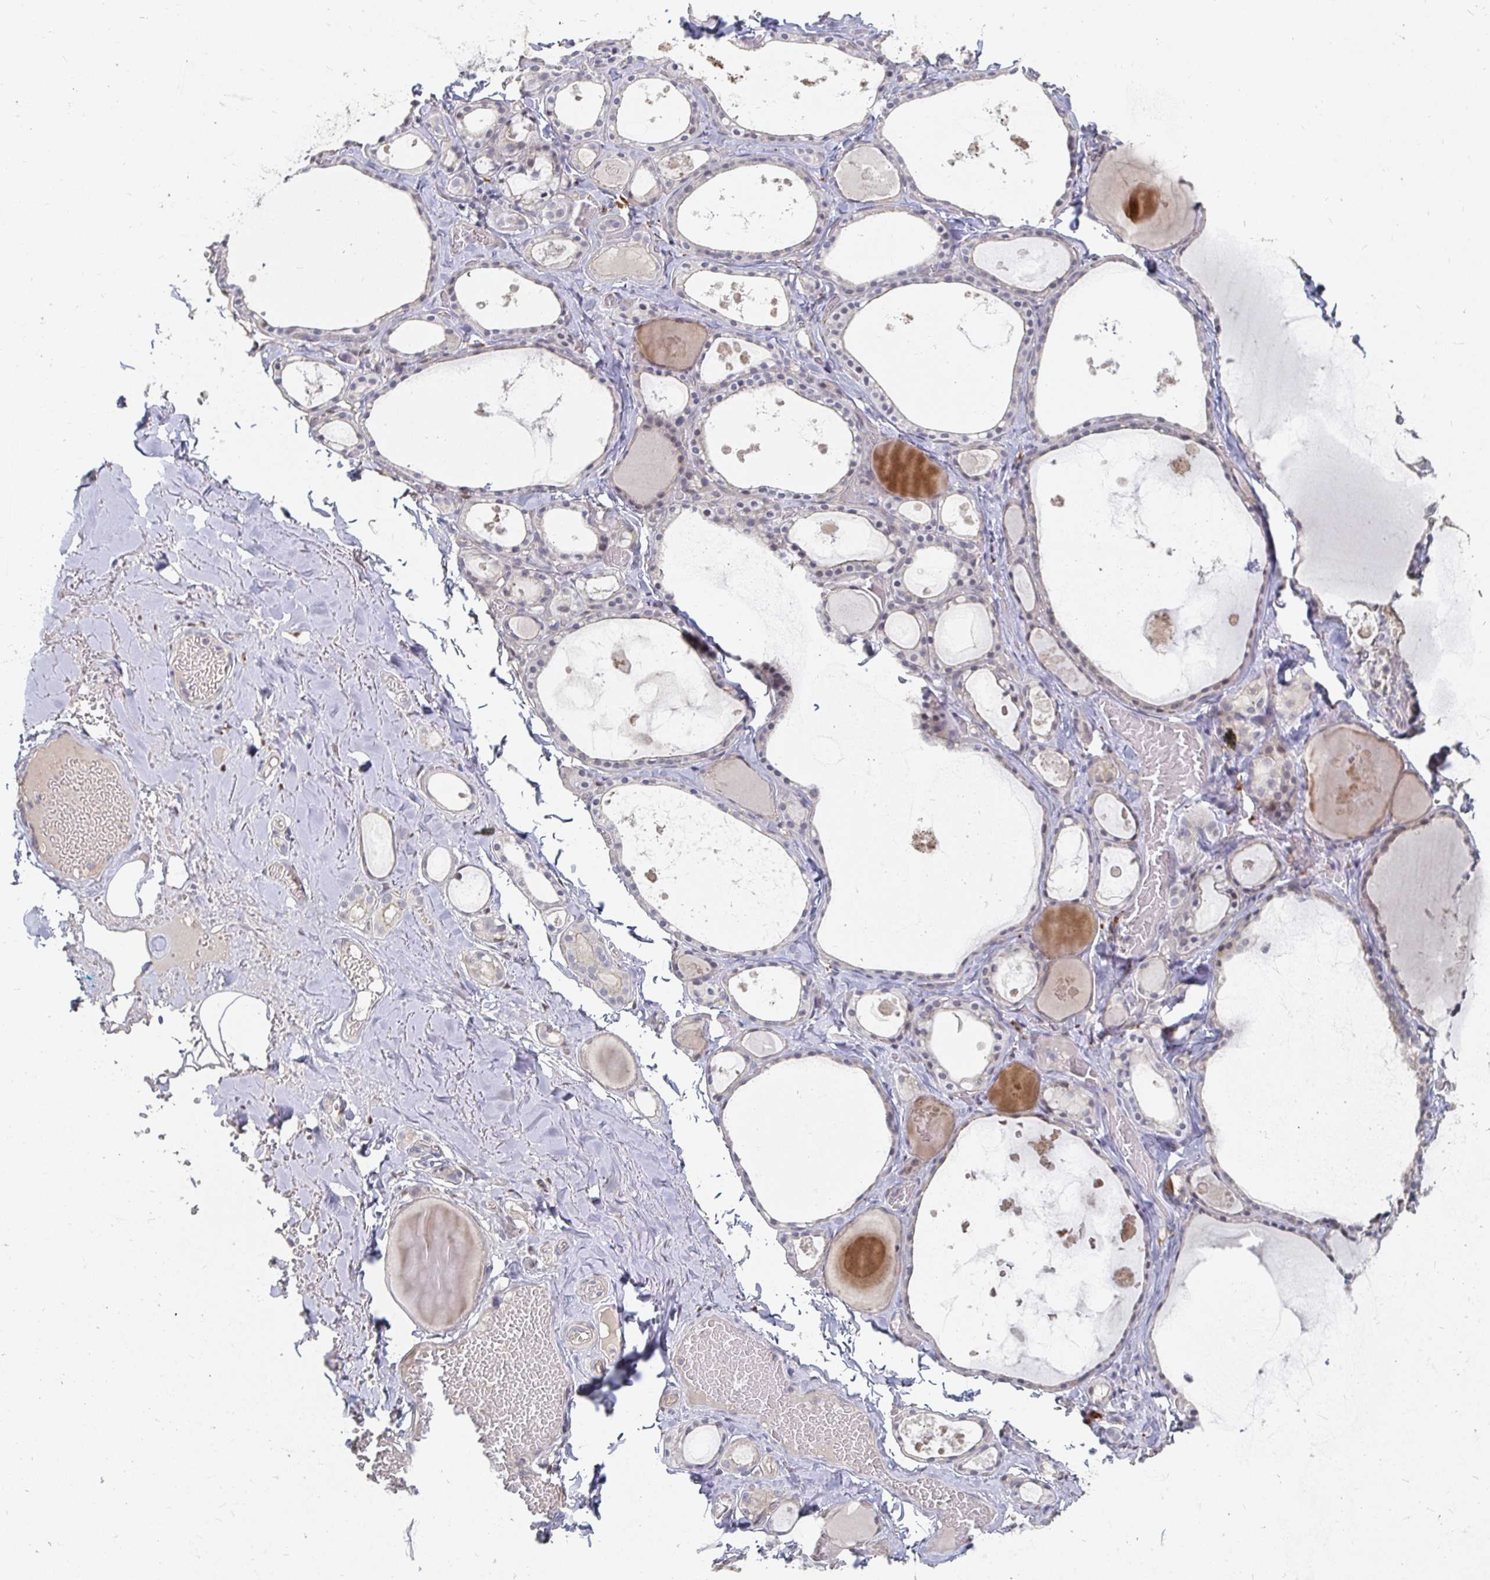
{"staining": {"intensity": "negative", "quantity": "none", "location": "none"}, "tissue": "thyroid gland", "cell_type": "Glandular cells", "image_type": "normal", "snomed": [{"axis": "morphology", "description": "Normal tissue, NOS"}, {"axis": "topography", "description": "Thyroid gland"}], "caption": "Immunohistochemistry (IHC) of benign thyroid gland exhibits no expression in glandular cells.", "gene": "MEIS1", "patient": {"sex": "male", "age": 56}}